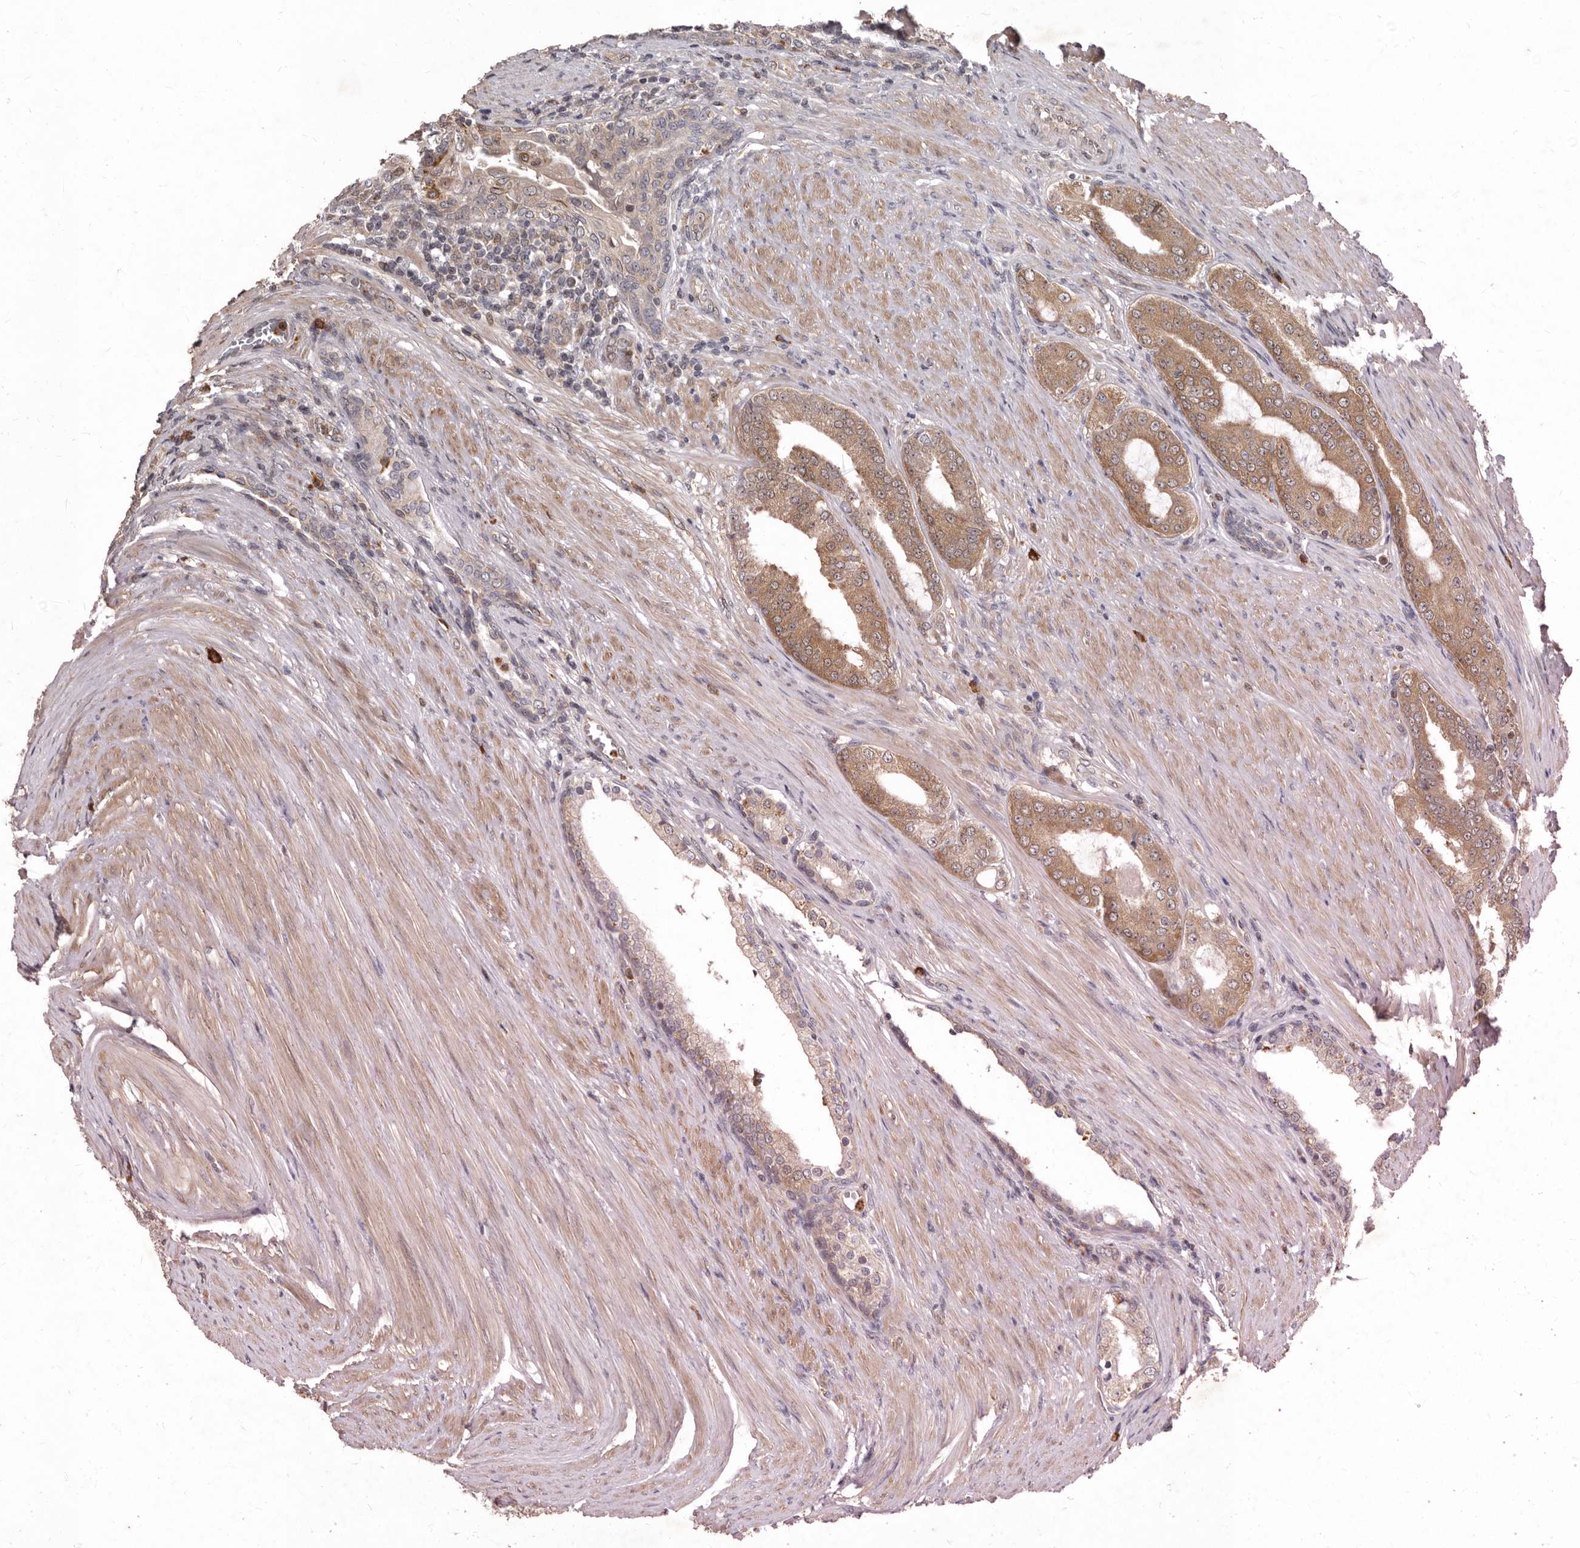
{"staining": {"intensity": "moderate", "quantity": ">75%", "location": "cytoplasmic/membranous"}, "tissue": "prostate cancer", "cell_type": "Tumor cells", "image_type": "cancer", "snomed": [{"axis": "morphology", "description": "Adenocarcinoma, High grade"}, {"axis": "topography", "description": "Prostate"}], "caption": "This image reveals immunohistochemistry staining of human prostate adenocarcinoma (high-grade), with medium moderate cytoplasmic/membranous staining in approximately >75% of tumor cells.", "gene": "ACLY", "patient": {"sex": "male", "age": 60}}